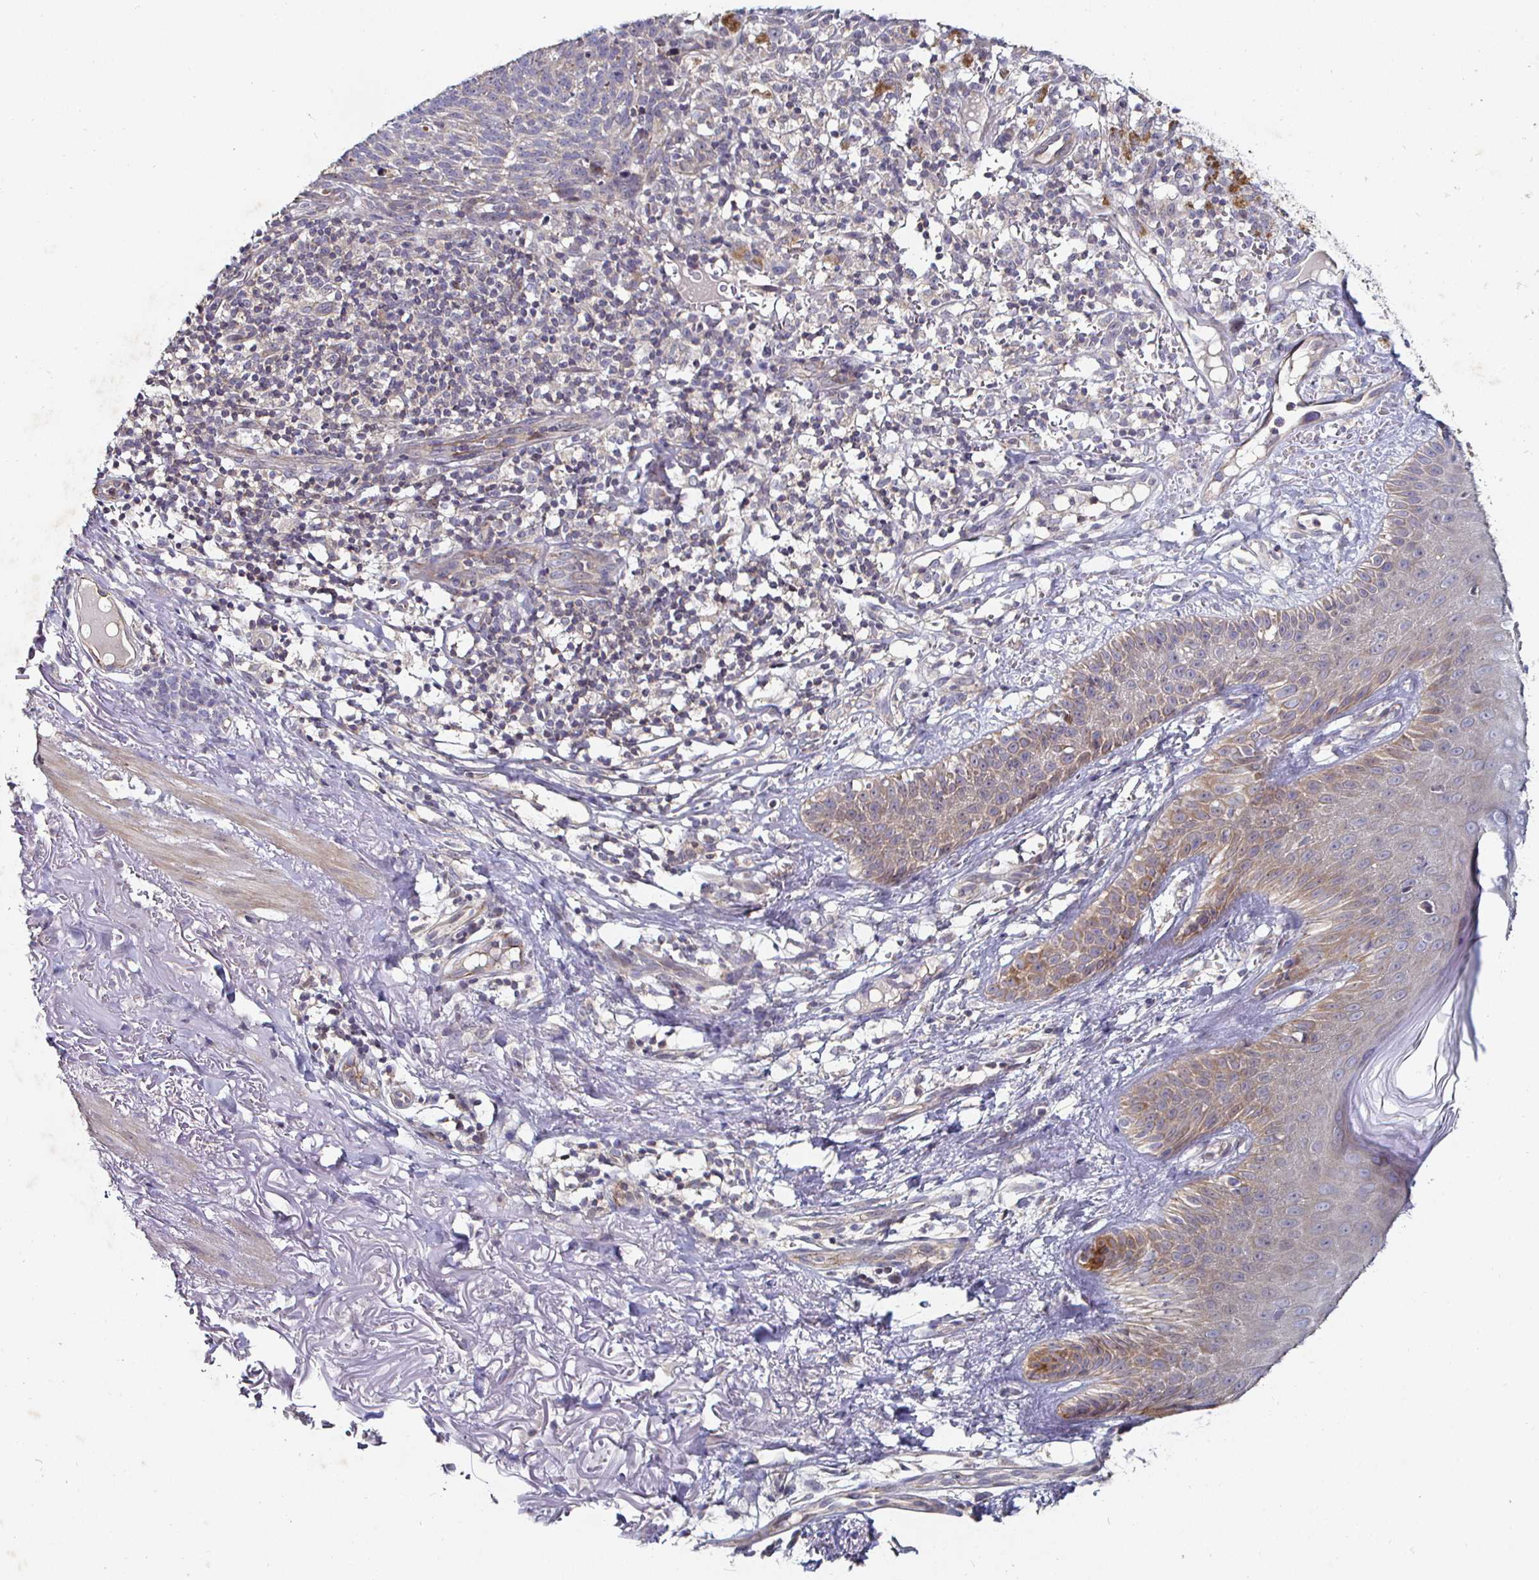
{"staining": {"intensity": "weak", "quantity": "<25%", "location": "cytoplasmic/membranous"}, "tissue": "skin cancer", "cell_type": "Tumor cells", "image_type": "cancer", "snomed": [{"axis": "morphology", "description": "Basal cell carcinoma"}, {"axis": "topography", "description": "Skin"}], "caption": "Immunohistochemical staining of human skin cancer exhibits no significant staining in tumor cells.", "gene": "NRSN1", "patient": {"sex": "female", "age": 78}}